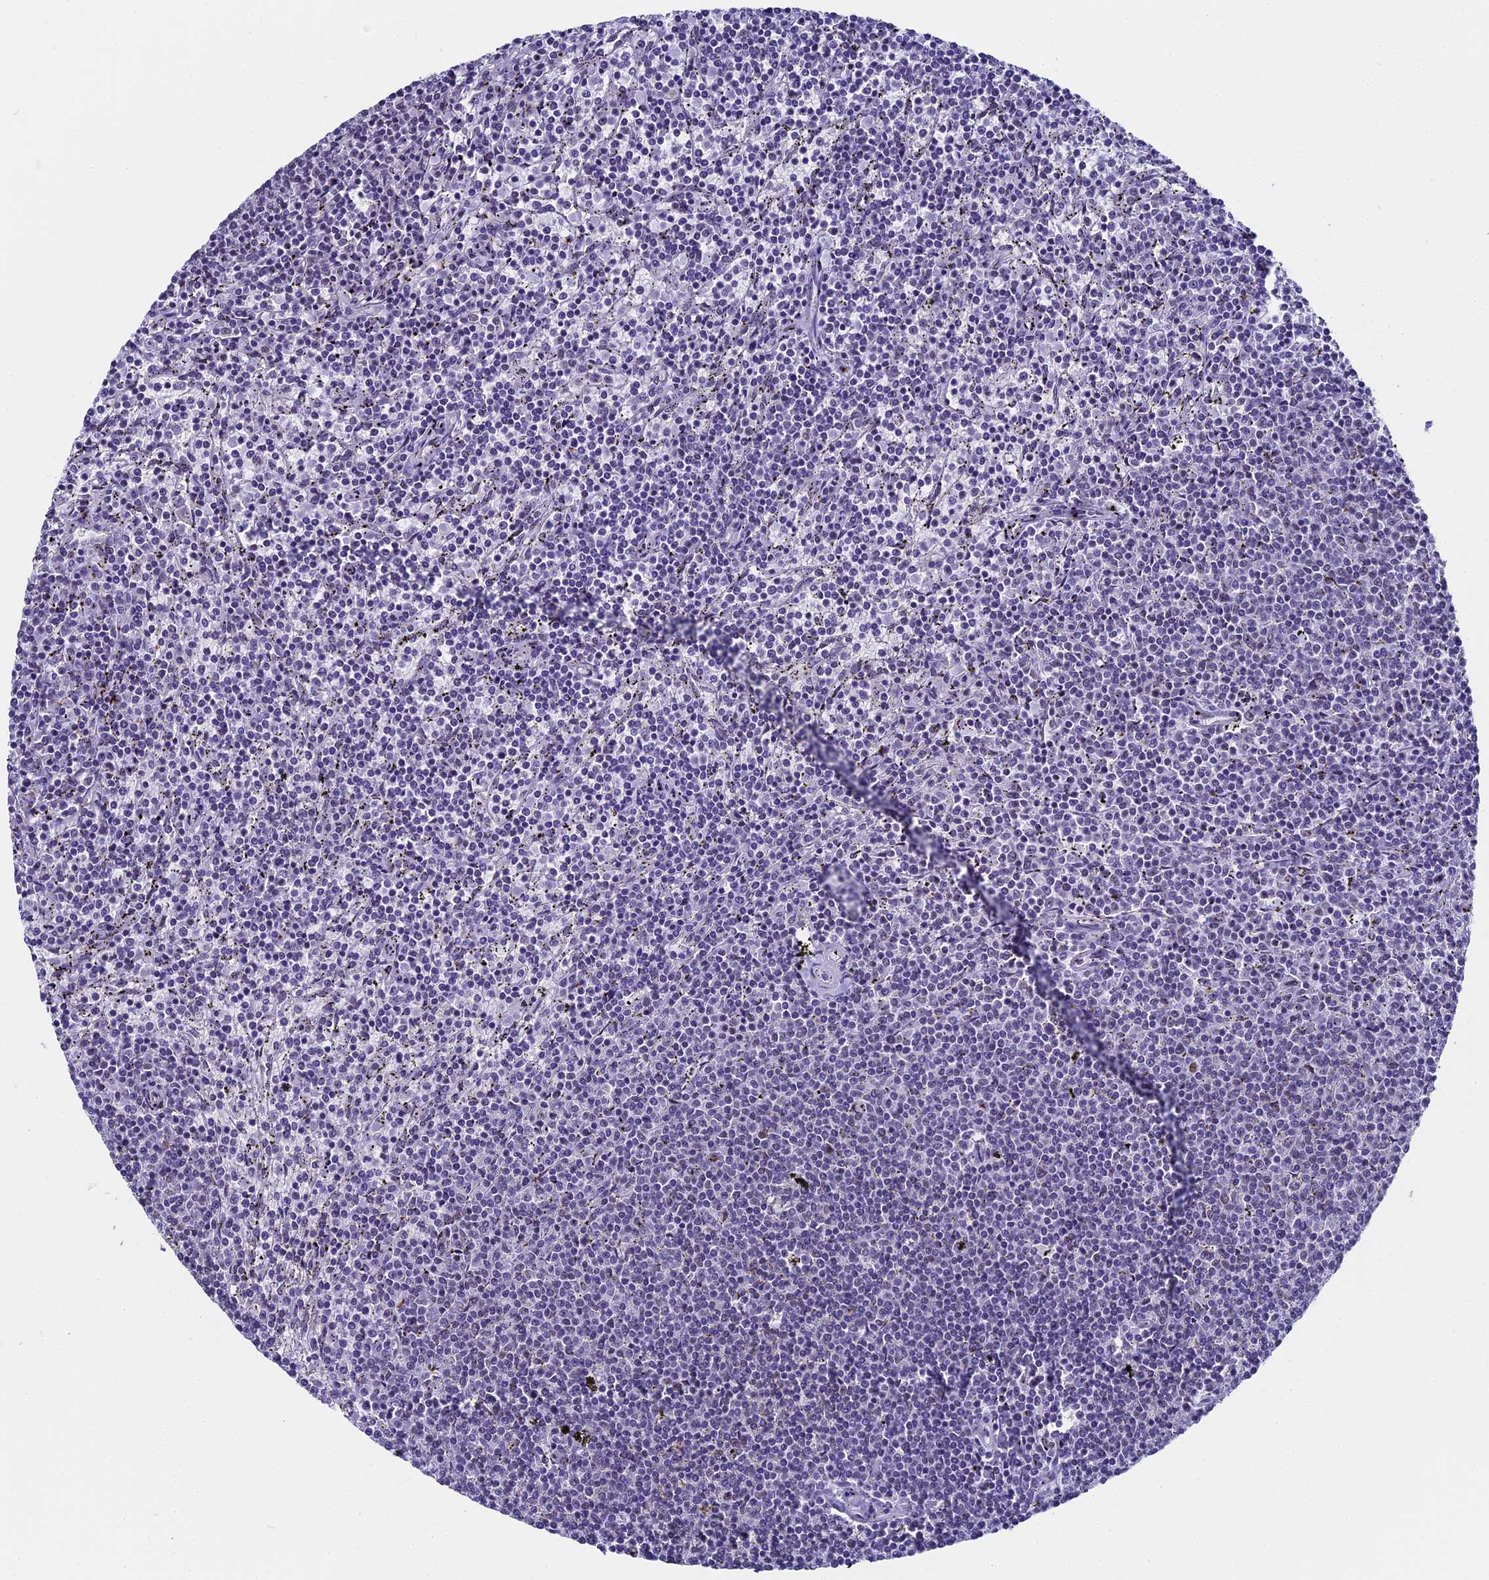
{"staining": {"intensity": "negative", "quantity": "none", "location": "none"}, "tissue": "lymphoma", "cell_type": "Tumor cells", "image_type": "cancer", "snomed": [{"axis": "morphology", "description": "Malignant lymphoma, non-Hodgkin's type, Low grade"}, {"axis": "topography", "description": "Spleen"}], "caption": "Immunohistochemistry (IHC) histopathology image of lymphoma stained for a protein (brown), which displays no staining in tumor cells.", "gene": "CD2BP2", "patient": {"sex": "female", "age": 50}}